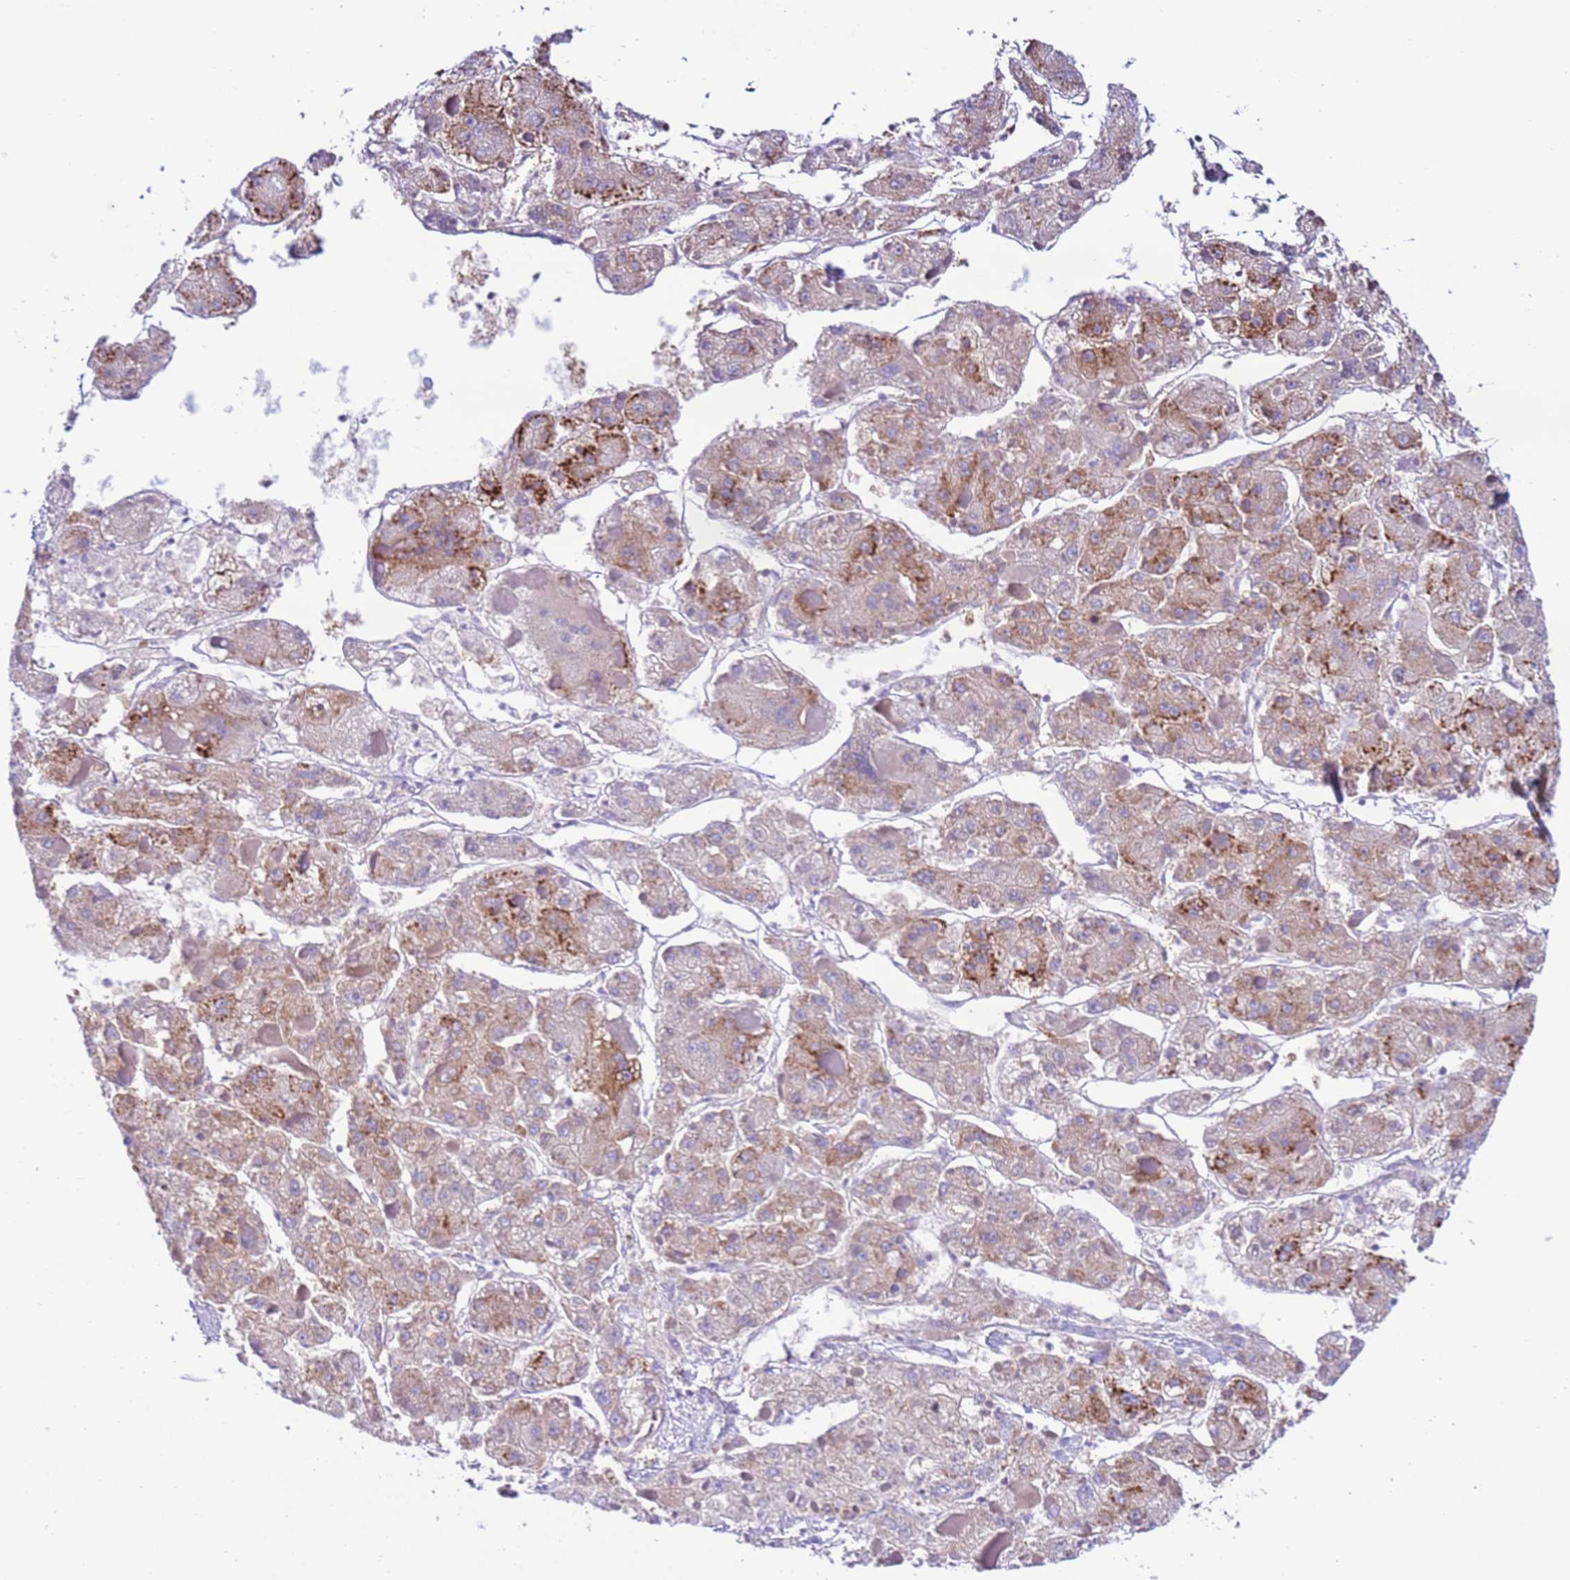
{"staining": {"intensity": "moderate", "quantity": "25%-75%", "location": "cytoplasmic/membranous"}, "tissue": "liver cancer", "cell_type": "Tumor cells", "image_type": "cancer", "snomed": [{"axis": "morphology", "description": "Carcinoma, Hepatocellular, NOS"}, {"axis": "topography", "description": "Liver"}], "caption": "IHC histopathology image of neoplastic tissue: liver cancer (hepatocellular carcinoma) stained using IHC shows medium levels of moderate protein expression localized specifically in the cytoplasmic/membranous of tumor cells, appearing as a cytoplasmic/membranous brown color.", "gene": "VARS1", "patient": {"sex": "female", "age": 73}}